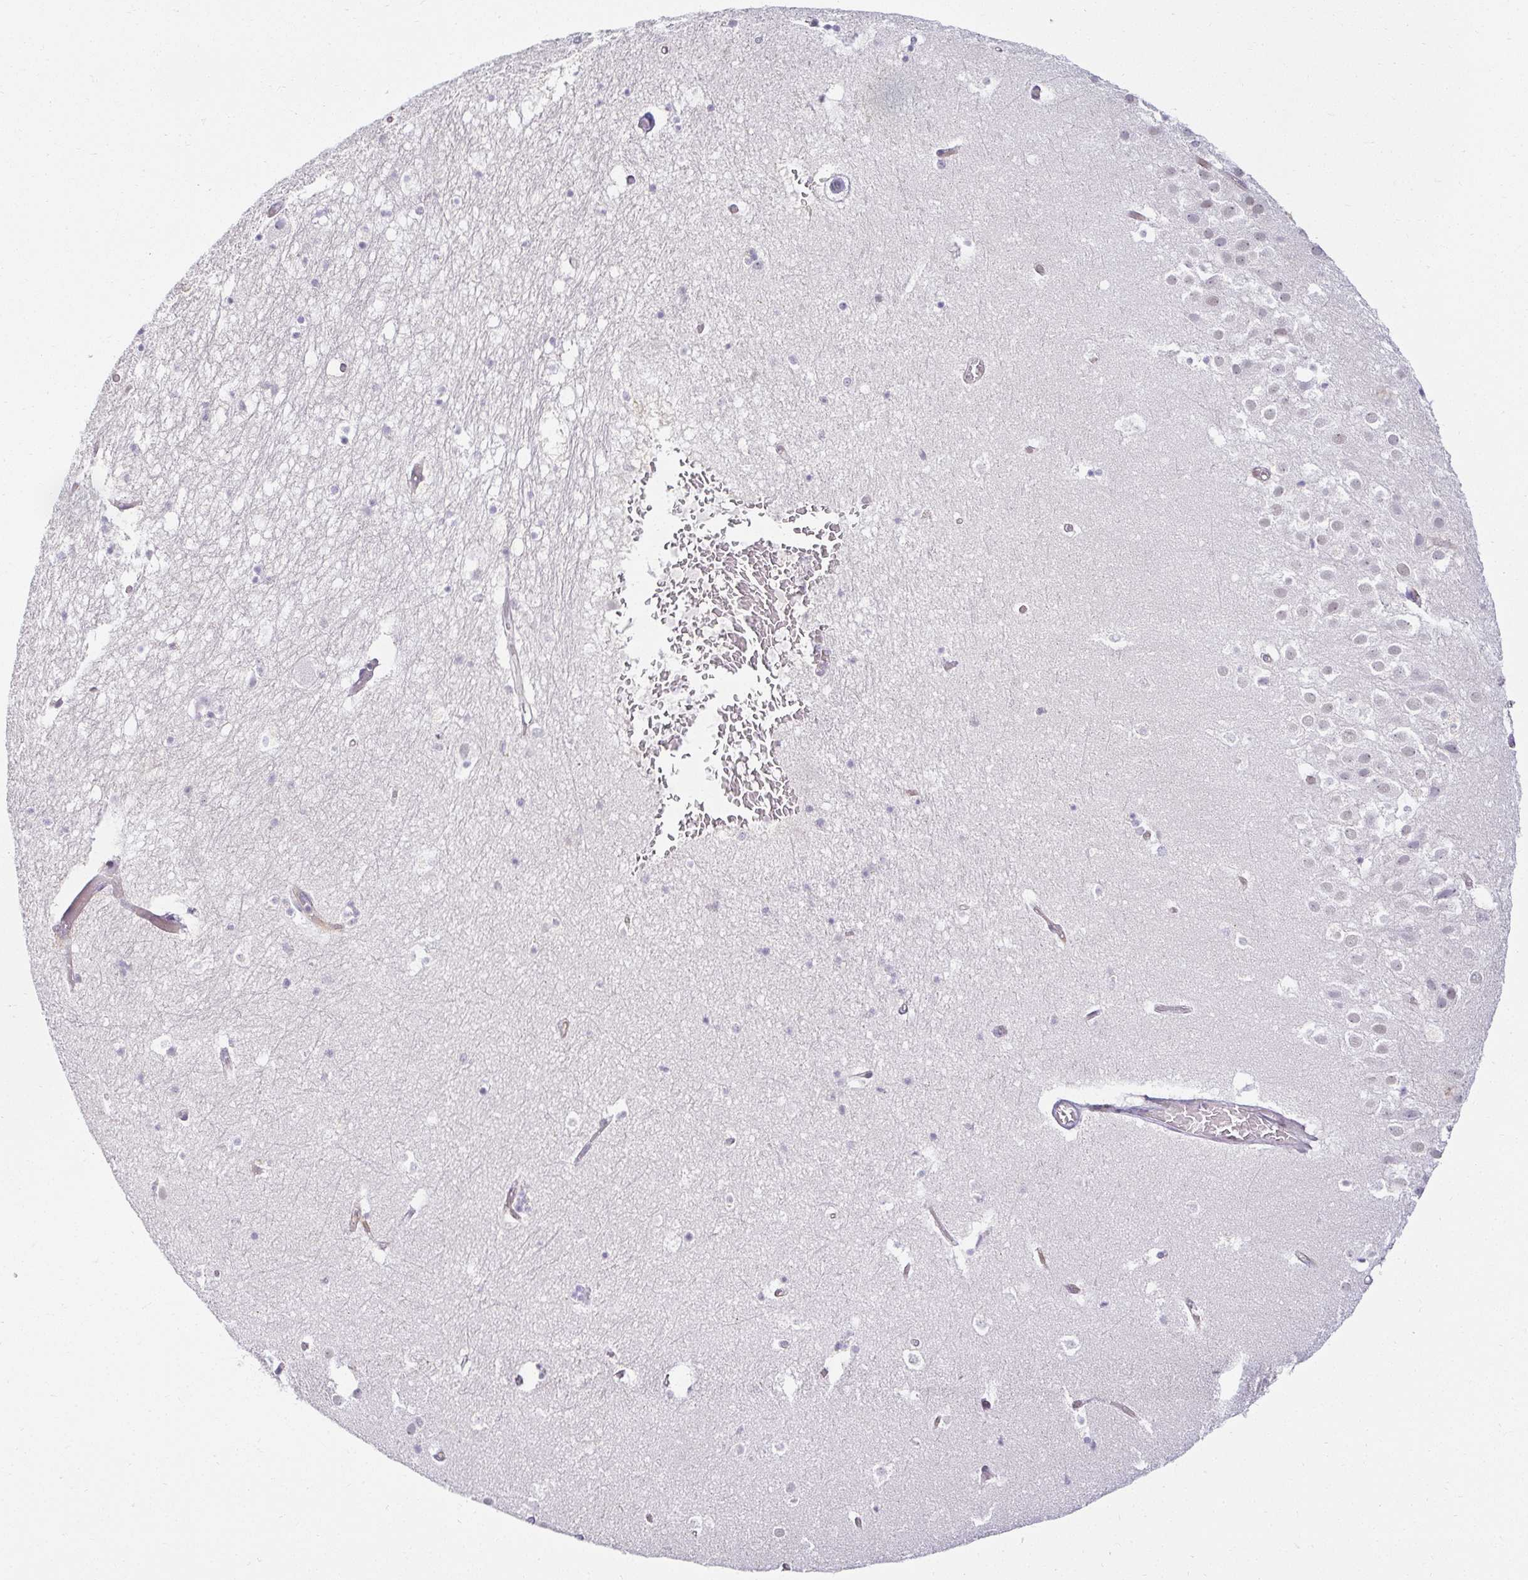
{"staining": {"intensity": "negative", "quantity": "none", "location": "none"}, "tissue": "hippocampus", "cell_type": "Glial cells", "image_type": "normal", "snomed": [{"axis": "morphology", "description": "Normal tissue, NOS"}, {"axis": "topography", "description": "Hippocampus"}], "caption": "Hippocampus stained for a protein using immunohistochemistry (IHC) demonstrates no staining glial cells.", "gene": "ACAN", "patient": {"sex": "female", "age": 52}}